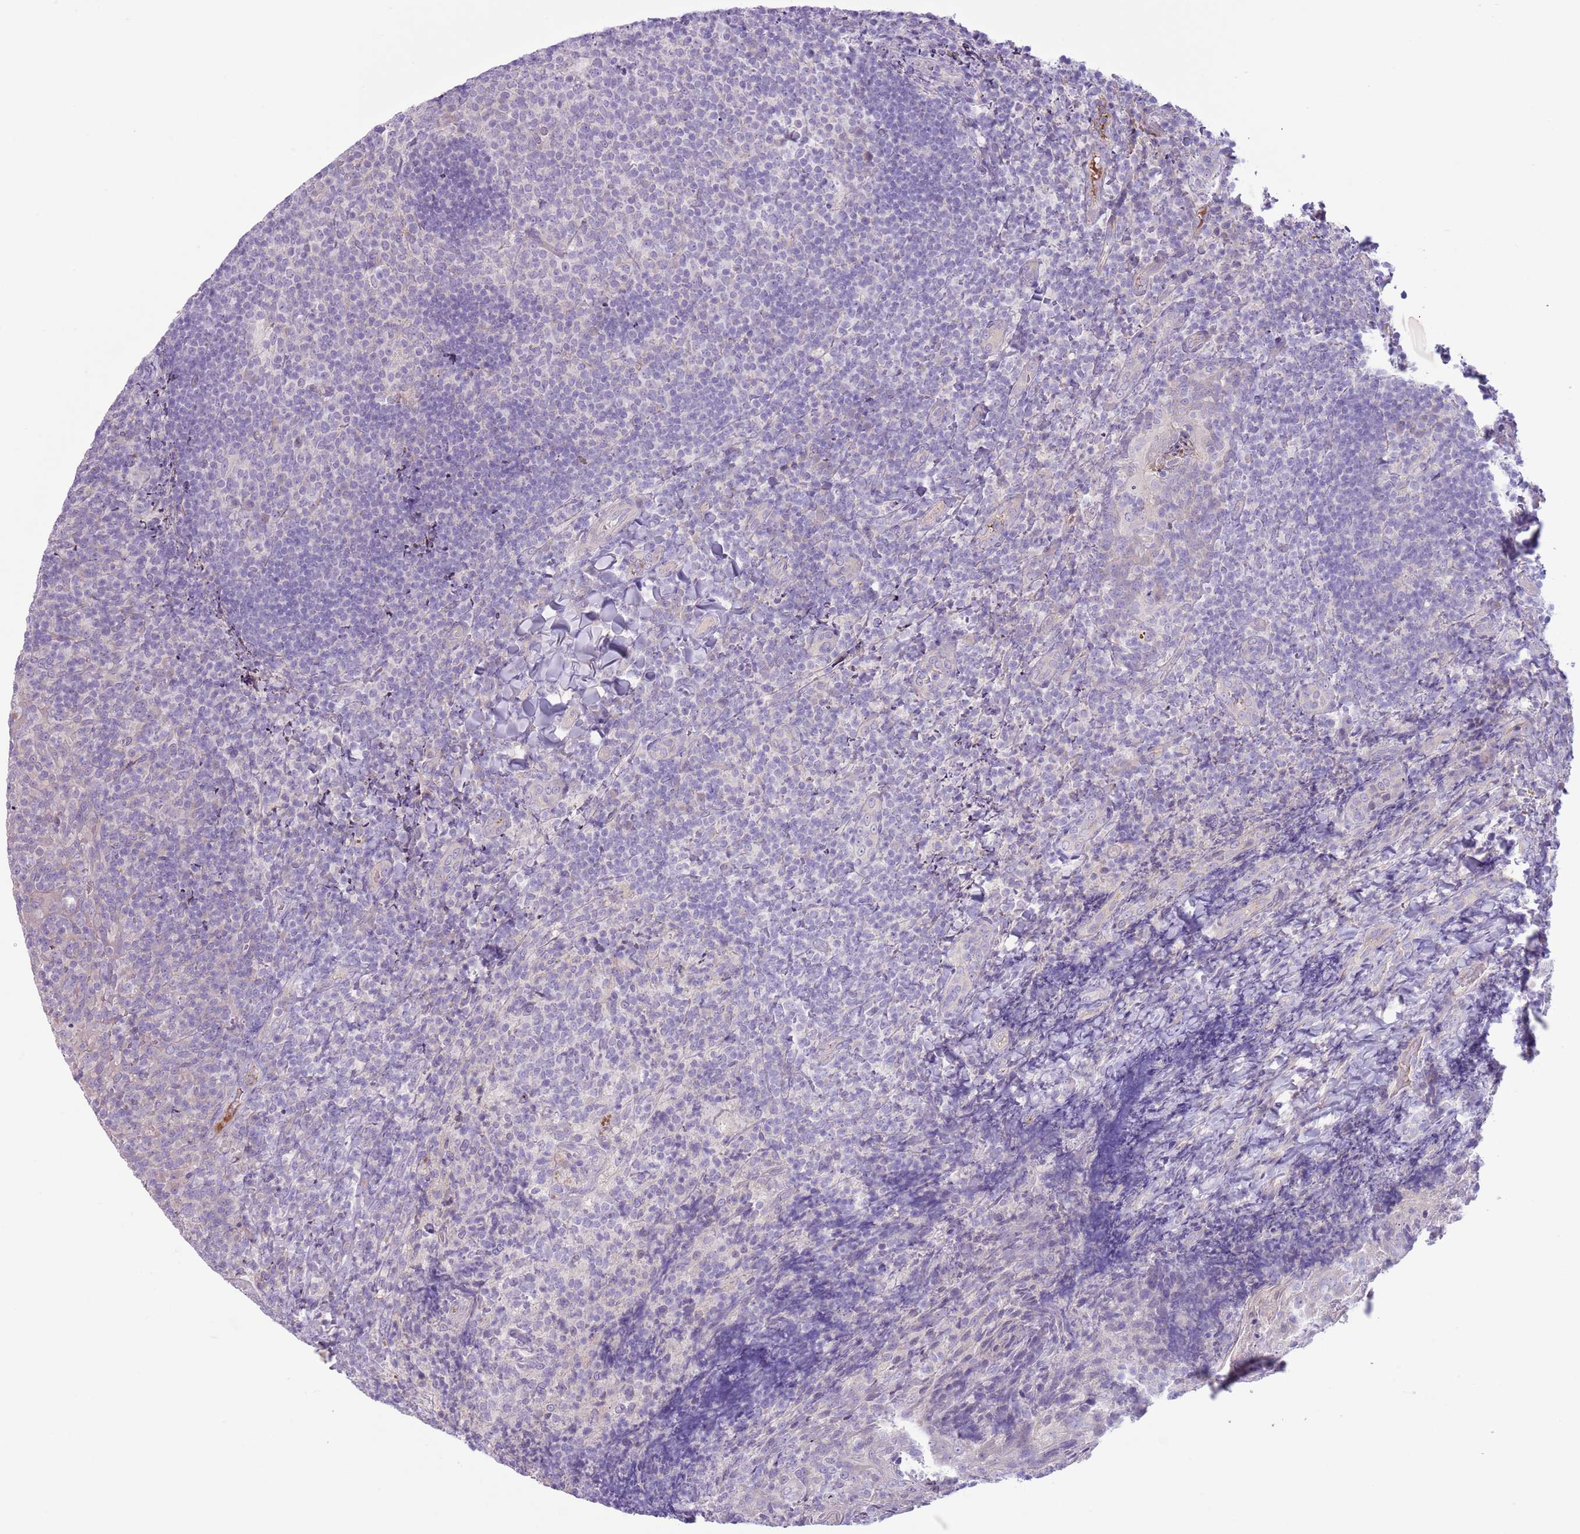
{"staining": {"intensity": "negative", "quantity": "none", "location": "none"}, "tissue": "tonsil", "cell_type": "Germinal center cells", "image_type": "normal", "snomed": [{"axis": "morphology", "description": "Normal tissue, NOS"}, {"axis": "topography", "description": "Tonsil"}], "caption": "IHC histopathology image of unremarkable human tonsil stained for a protein (brown), which reveals no staining in germinal center cells.", "gene": "CFH", "patient": {"sex": "female", "age": 10}}